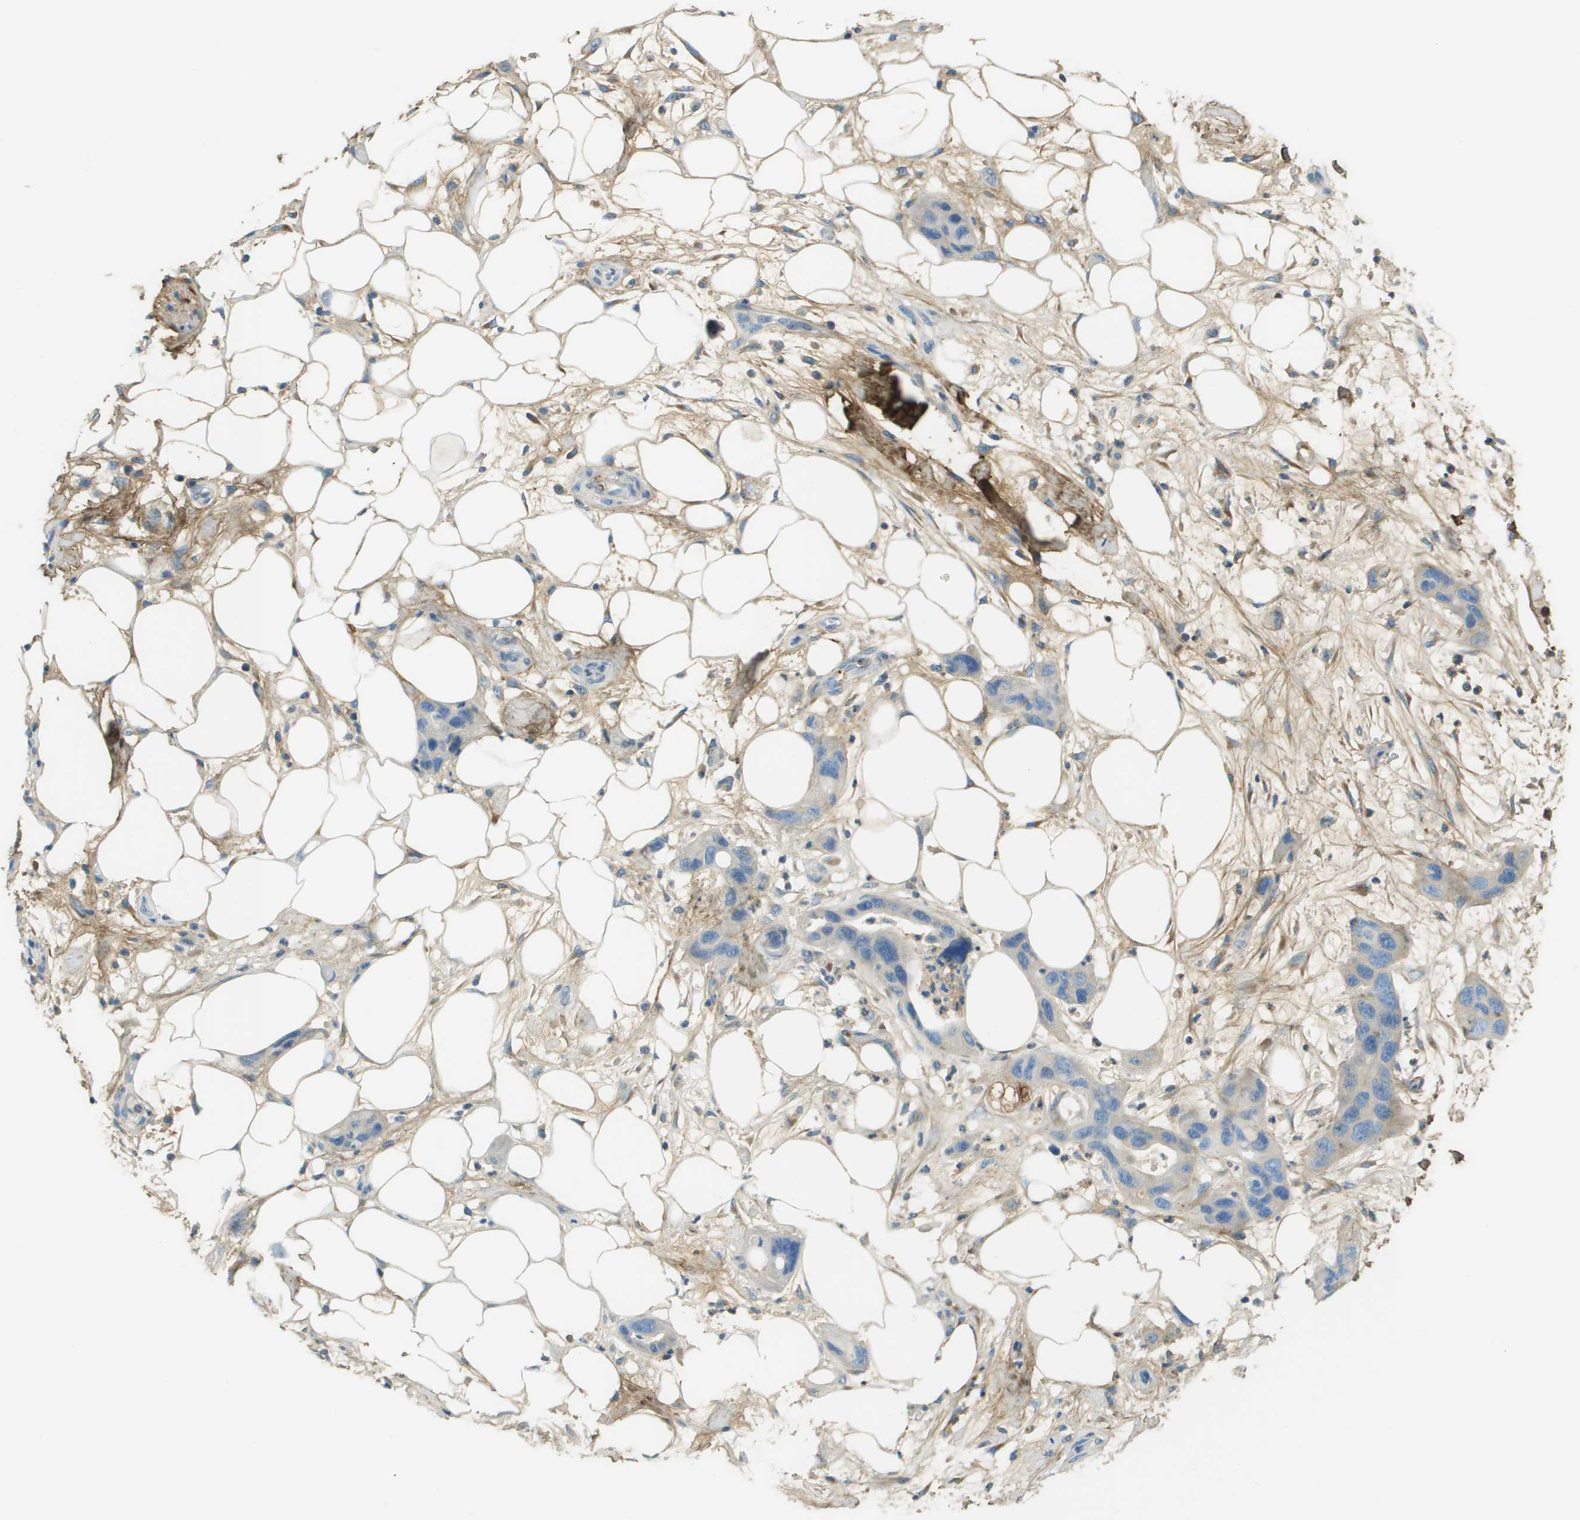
{"staining": {"intensity": "weak", "quantity": "25%-75%", "location": "cytoplasmic/membranous"}, "tissue": "pancreatic cancer", "cell_type": "Tumor cells", "image_type": "cancer", "snomed": [{"axis": "morphology", "description": "Adenocarcinoma, NOS"}, {"axis": "topography", "description": "Pancreas"}], "caption": "The histopathology image demonstrates immunohistochemical staining of pancreatic adenocarcinoma. There is weak cytoplasmic/membranous positivity is seen in about 25%-75% of tumor cells.", "gene": "DCN", "patient": {"sex": "female", "age": 71}}